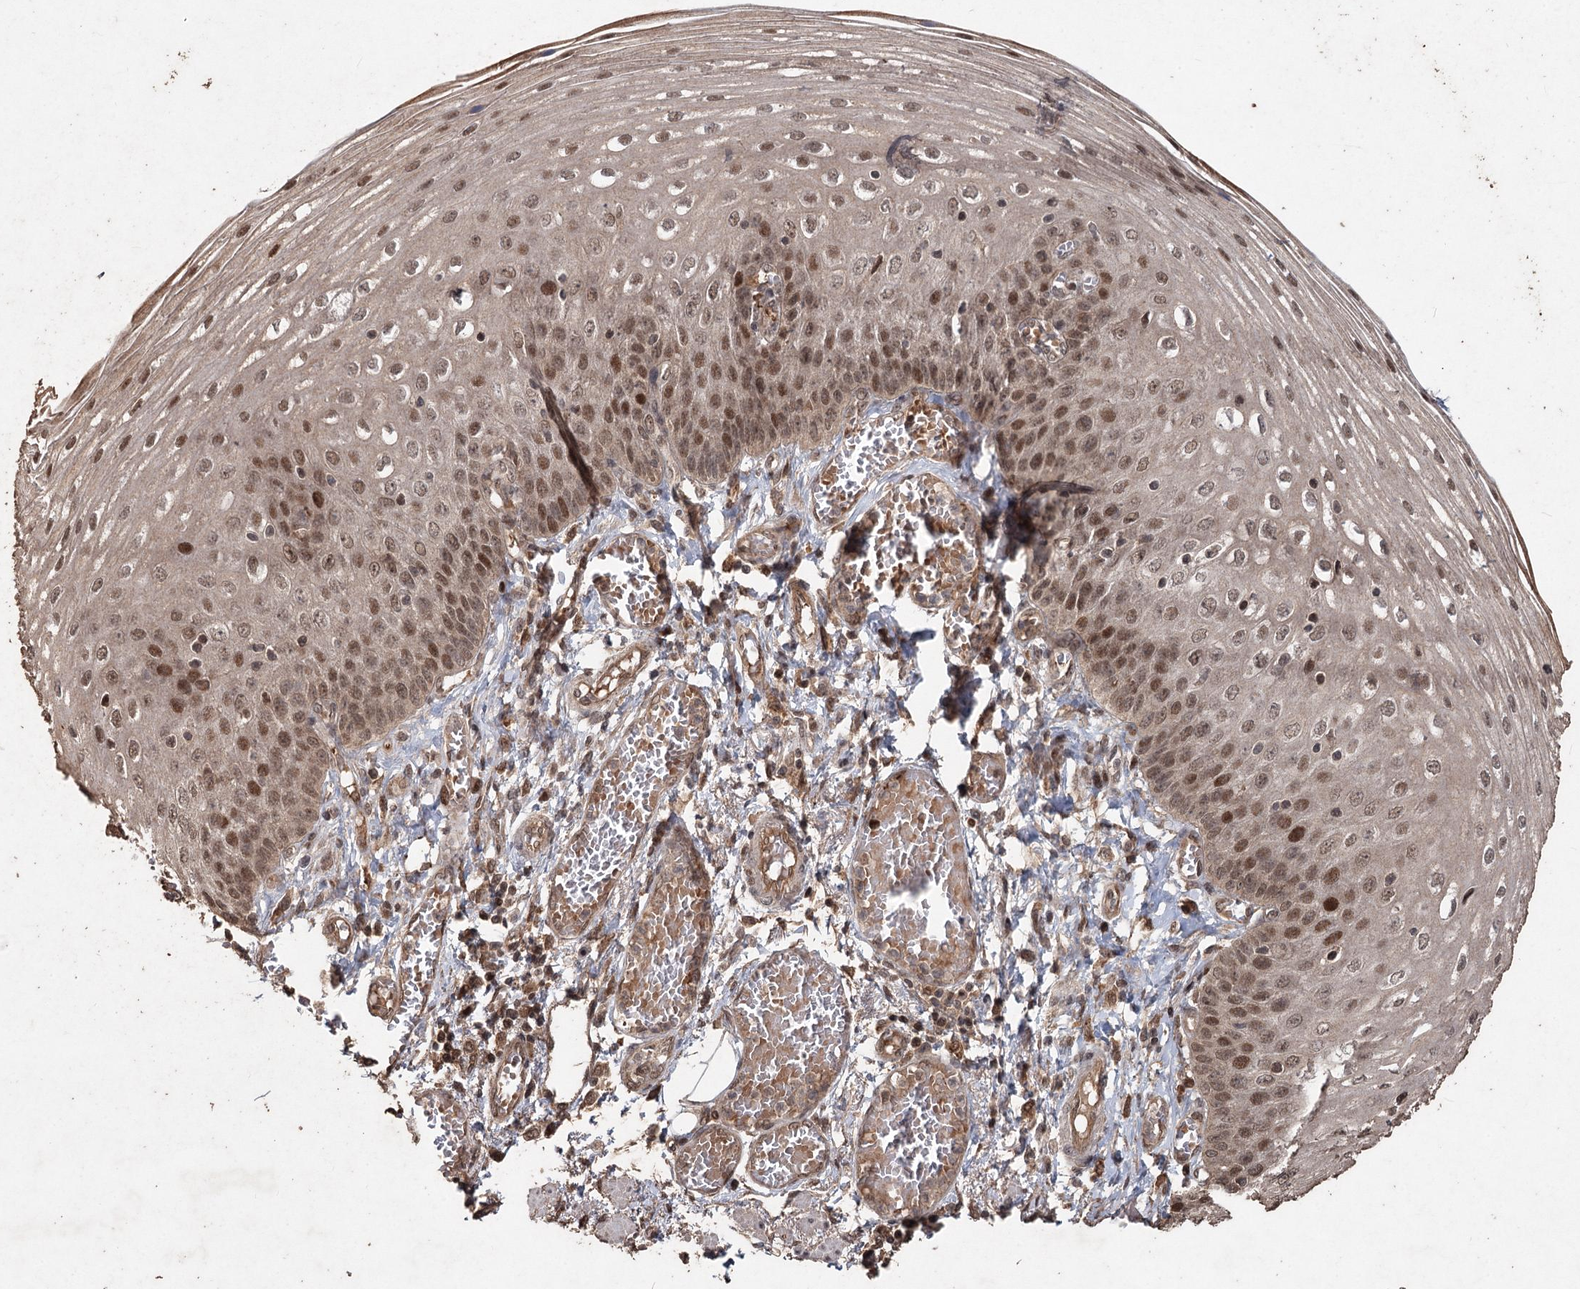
{"staining": {"intensity": "moderate", "quantity": ">75%", "location": "nuclear"}, "tissue": "esophagus", "cell_type": "Squamous epithelial cells", "image_type": "normal", "snomed": [{"axis": "morphology", "description": "Normal tissue, NOS"}, {"axis": "topography", "description": "Esophagus"}], "caption": "DAB (3,3'-diaminobenzidine) immunohistochemical staining of benign human esophagus reveals moderate nuclear protein staining in about >75% of squamous epithelial cells. (Brightfield microscopy of DAB IHC at high magnification).", "gene": "FBXO7", "patient": {"sex": "male", "age": 81}}